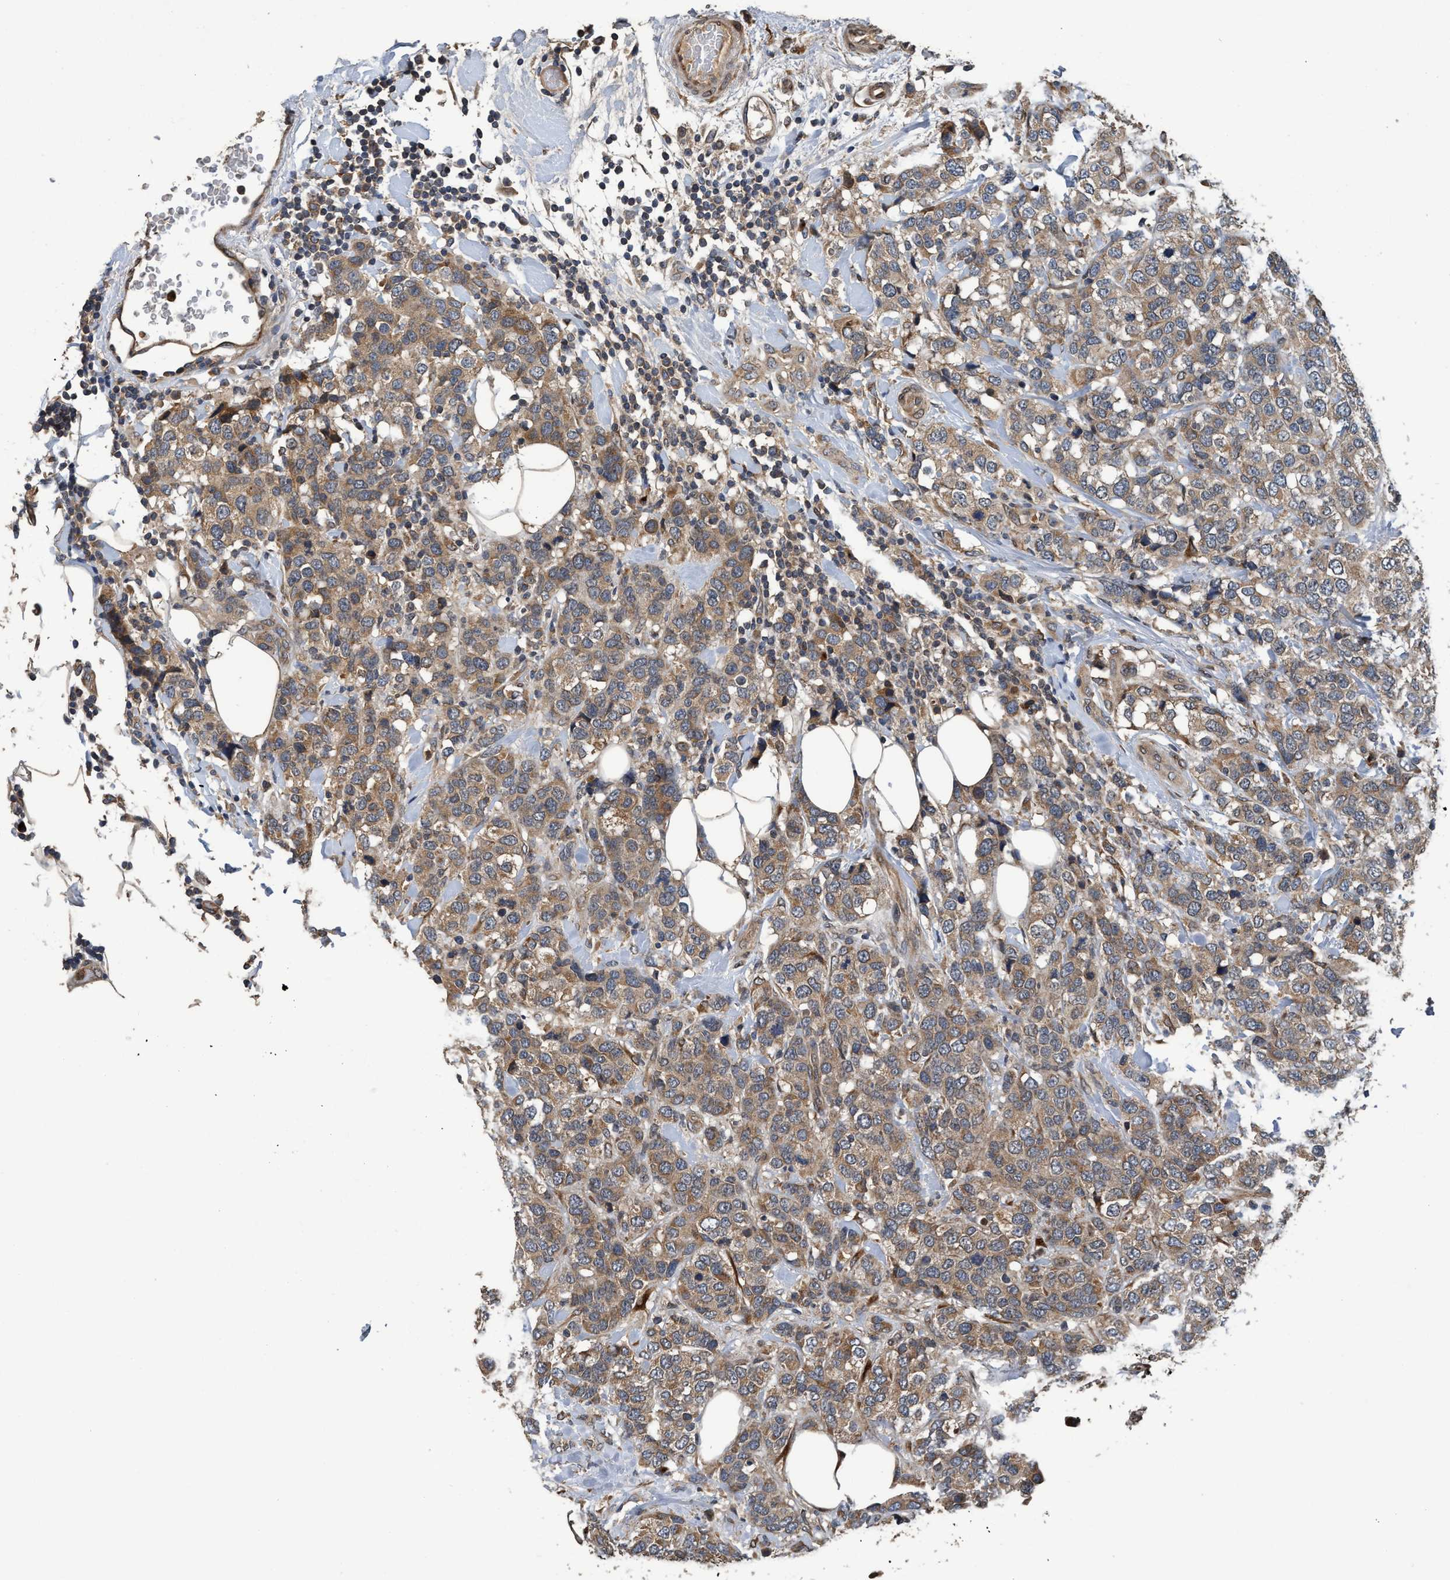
{"staining": {"intensity": "moderate", "quantity": ">75%", "location": "cytoplasmic/membranous"}, "tissue": "breast cancer", "cell_type": "Tumor cells", "image_type": "cancer", "snomed": [{"axis": "morphology", "description": "Lobular carcinoma"}, {"axis": "topography", "description": "Breast"}], "caption": "This micrograph exhibits IHC staining of human breast lobular carcinoma, with medium moderate cytoplasmic/membranous staining in about >75% of tumor cells.", "gene": "MACC1", "patient": {"sex": "female", "age": 59}}